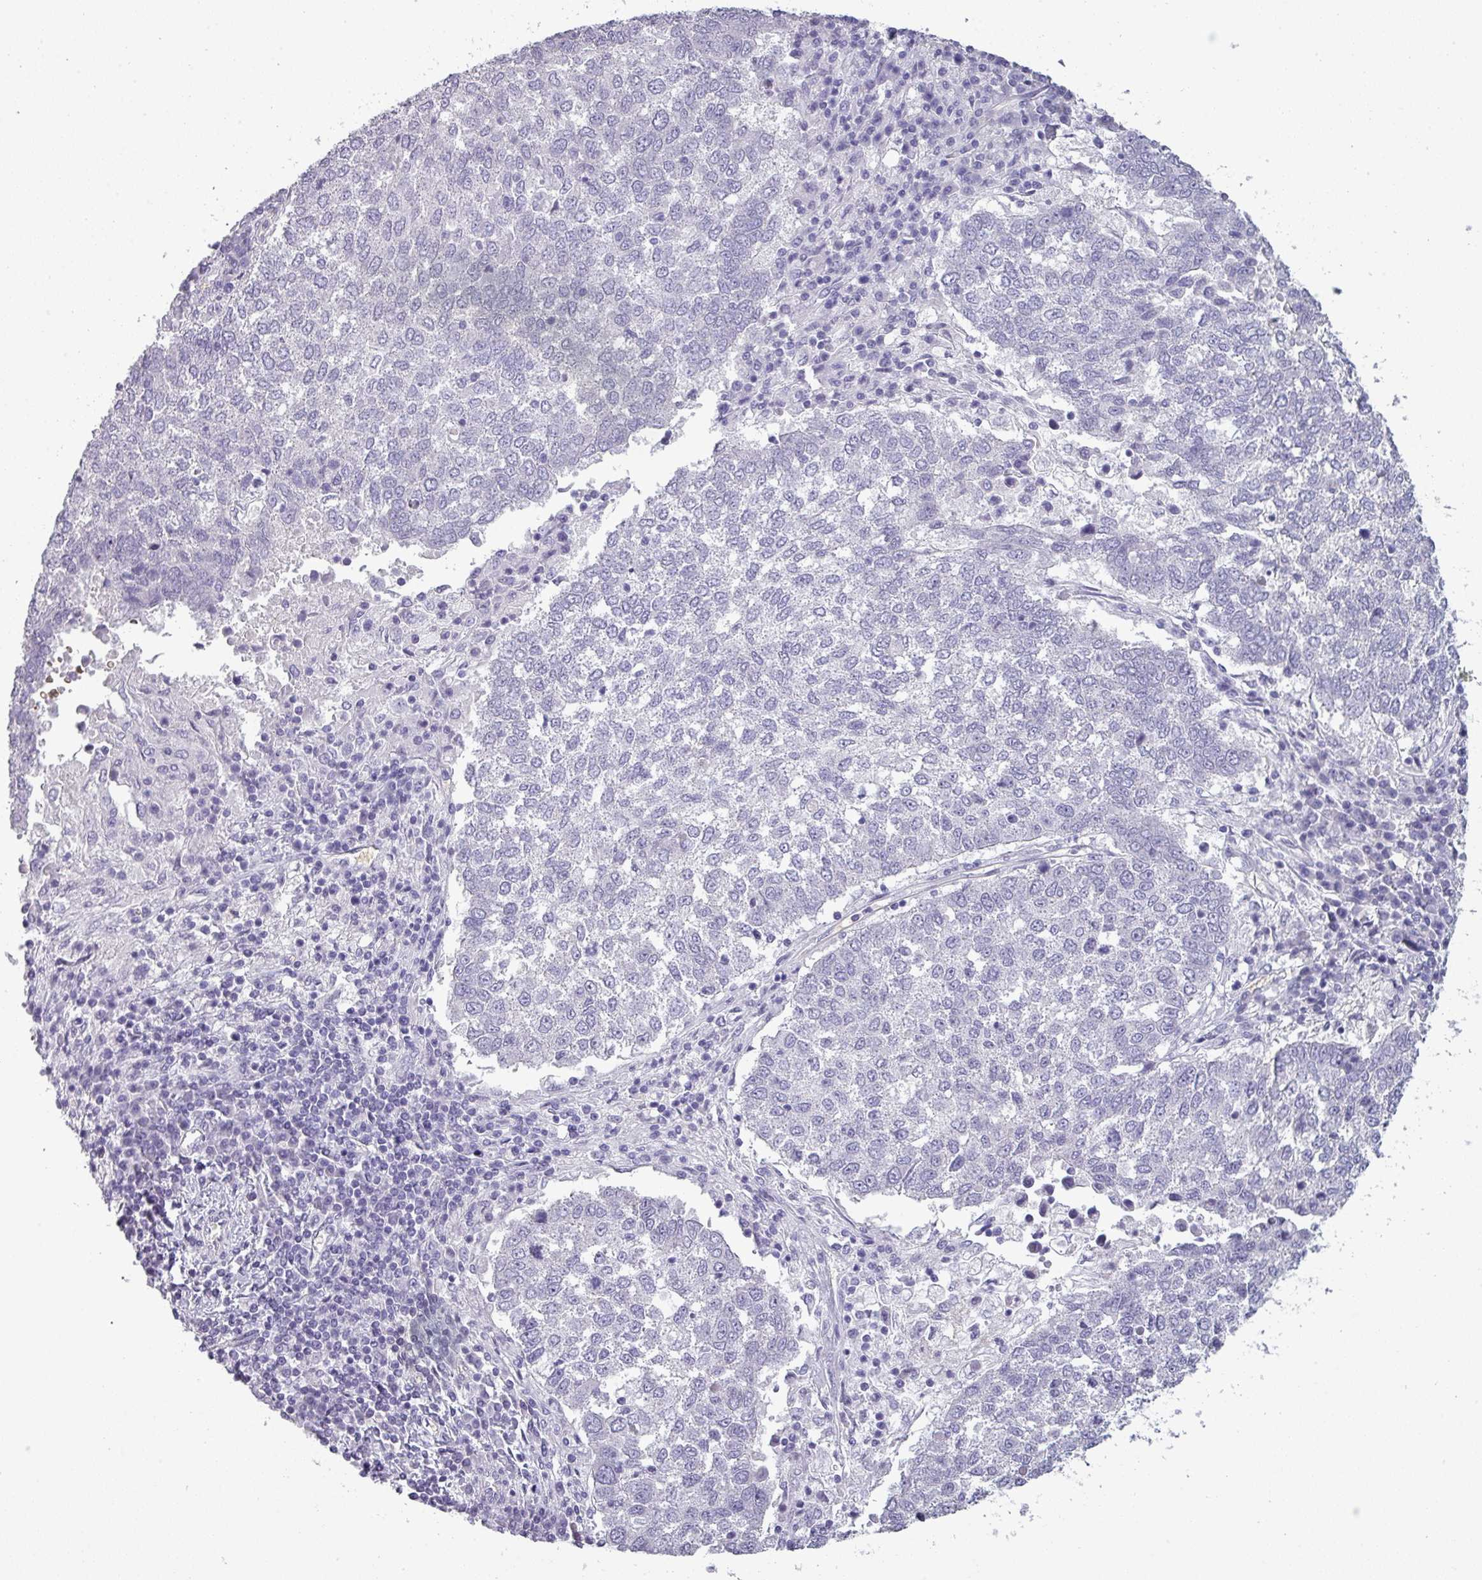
{"staining": {"intensity": "negative", "quantity": "none", "location": "none"}, "tissue": "lung cancer", "cell_type": "Tumor cells", "image_type": "cancer", "snomed": [{"axis": "morphology", "description": "Squamous cell carcinoma, NOS"}, {"axis": "topography", "description": "Lung"}], "caption": "An IHC histopathology image of squamous cell carcinoma (lung) is shown. There is no staining in tumor cells of squamous cell carcinoma (lung).", "gene": "AREL1", "patient": {"sex": "male", "age": 73}}